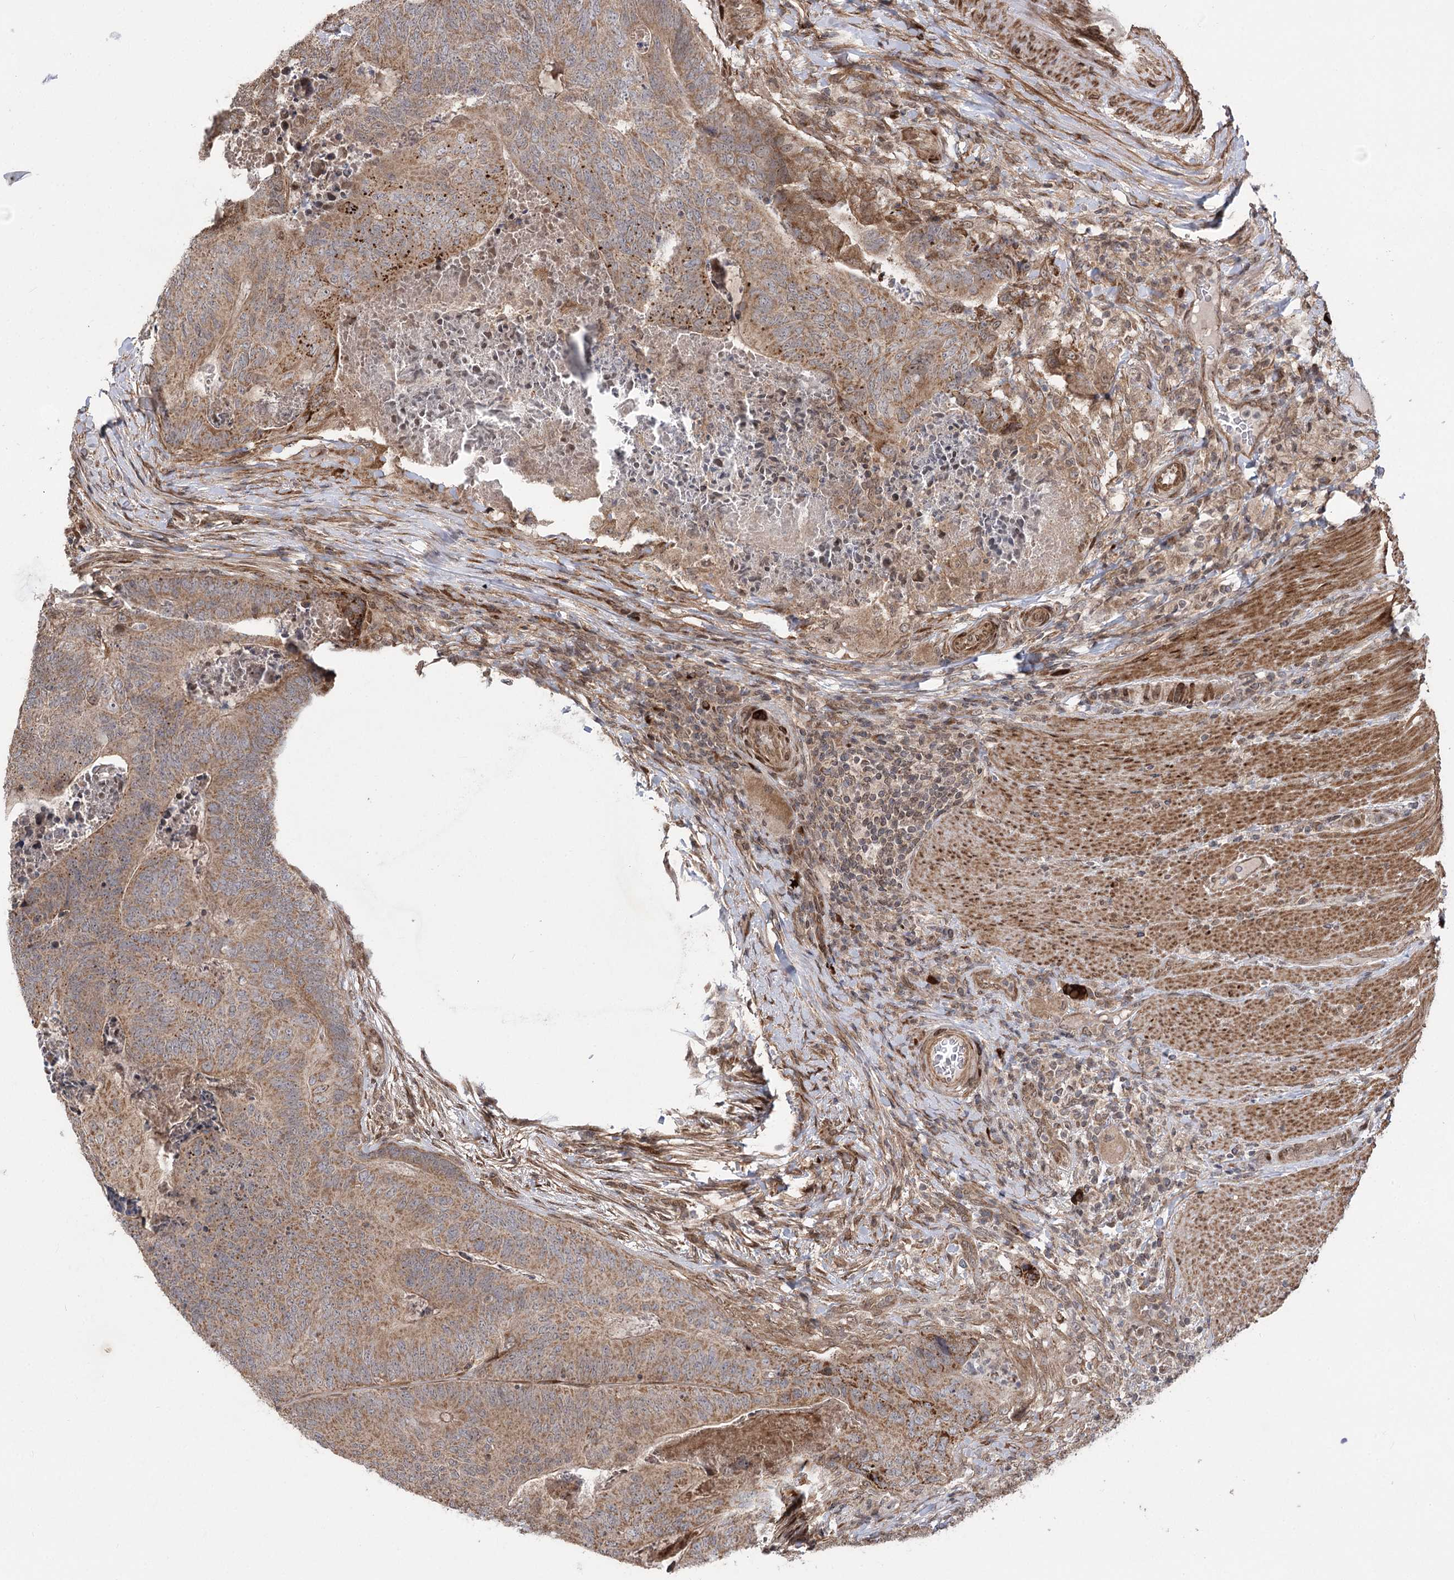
{"staining": {"intensity": "weak", "quantity": ">75%", "location": "cytoplasmic/membranous"}, "tissue": "colorectal cancer", "cell_type": "Tumor cells", "image_type": "cancer", "snomed": [{"axis": "morphology", "description": "Adenocarcinoma, NOS"}, {"axis": "topography", "description": "Colon"}], "caption": "Colorectal adenocarcinoma stained with DAB immunohistochemistry displays low levels of weak cytoplasmic/membranous positivity in approximately >75% of tumor cells. (DAB = brown stain, brightfield microscopy at high magnification).", "gene": "TENM2", "patient": {"sex": "female", "age": 67}}